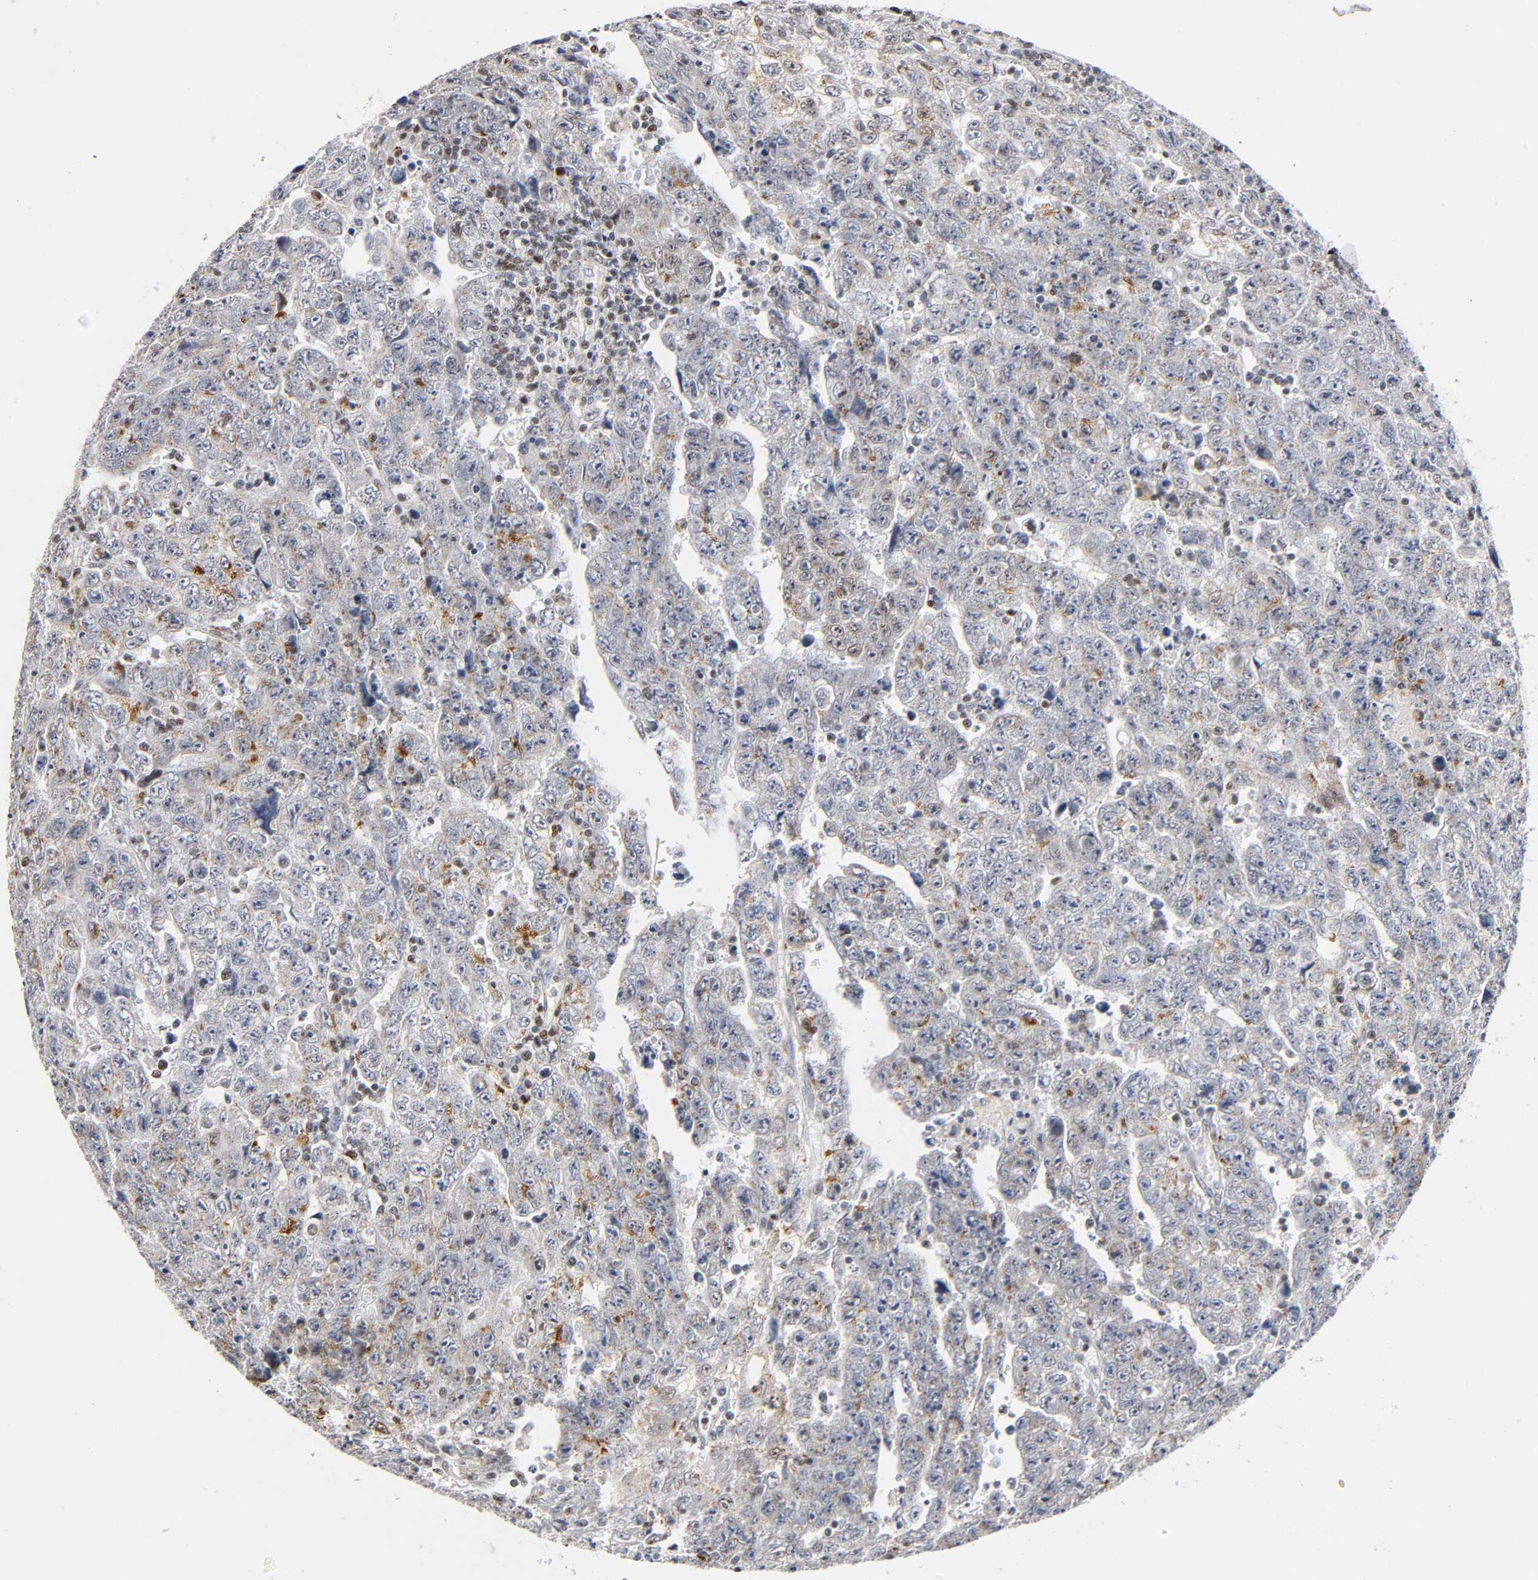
{"staining": {"intensity": "moderate", "quantity": "25%-75%", "location": "cytoplasmic/membranous"}, "tissue": "testis cancer", "cell_type": "Tumor cells", "image_type": "cancer", "snomed": [{"axis": "morphology", "description": "Carcinoma, Embryonal, NOS"}, {"axis": "topography", "description": "Testis"}], "caption": "Moderate cytoplasmic/membranous protein positivity is appreciated in about 25%-75% of tumor cells in testis cancer.", "gene": "RUNX1", "patient": {"sex": "male", "age": 28}}